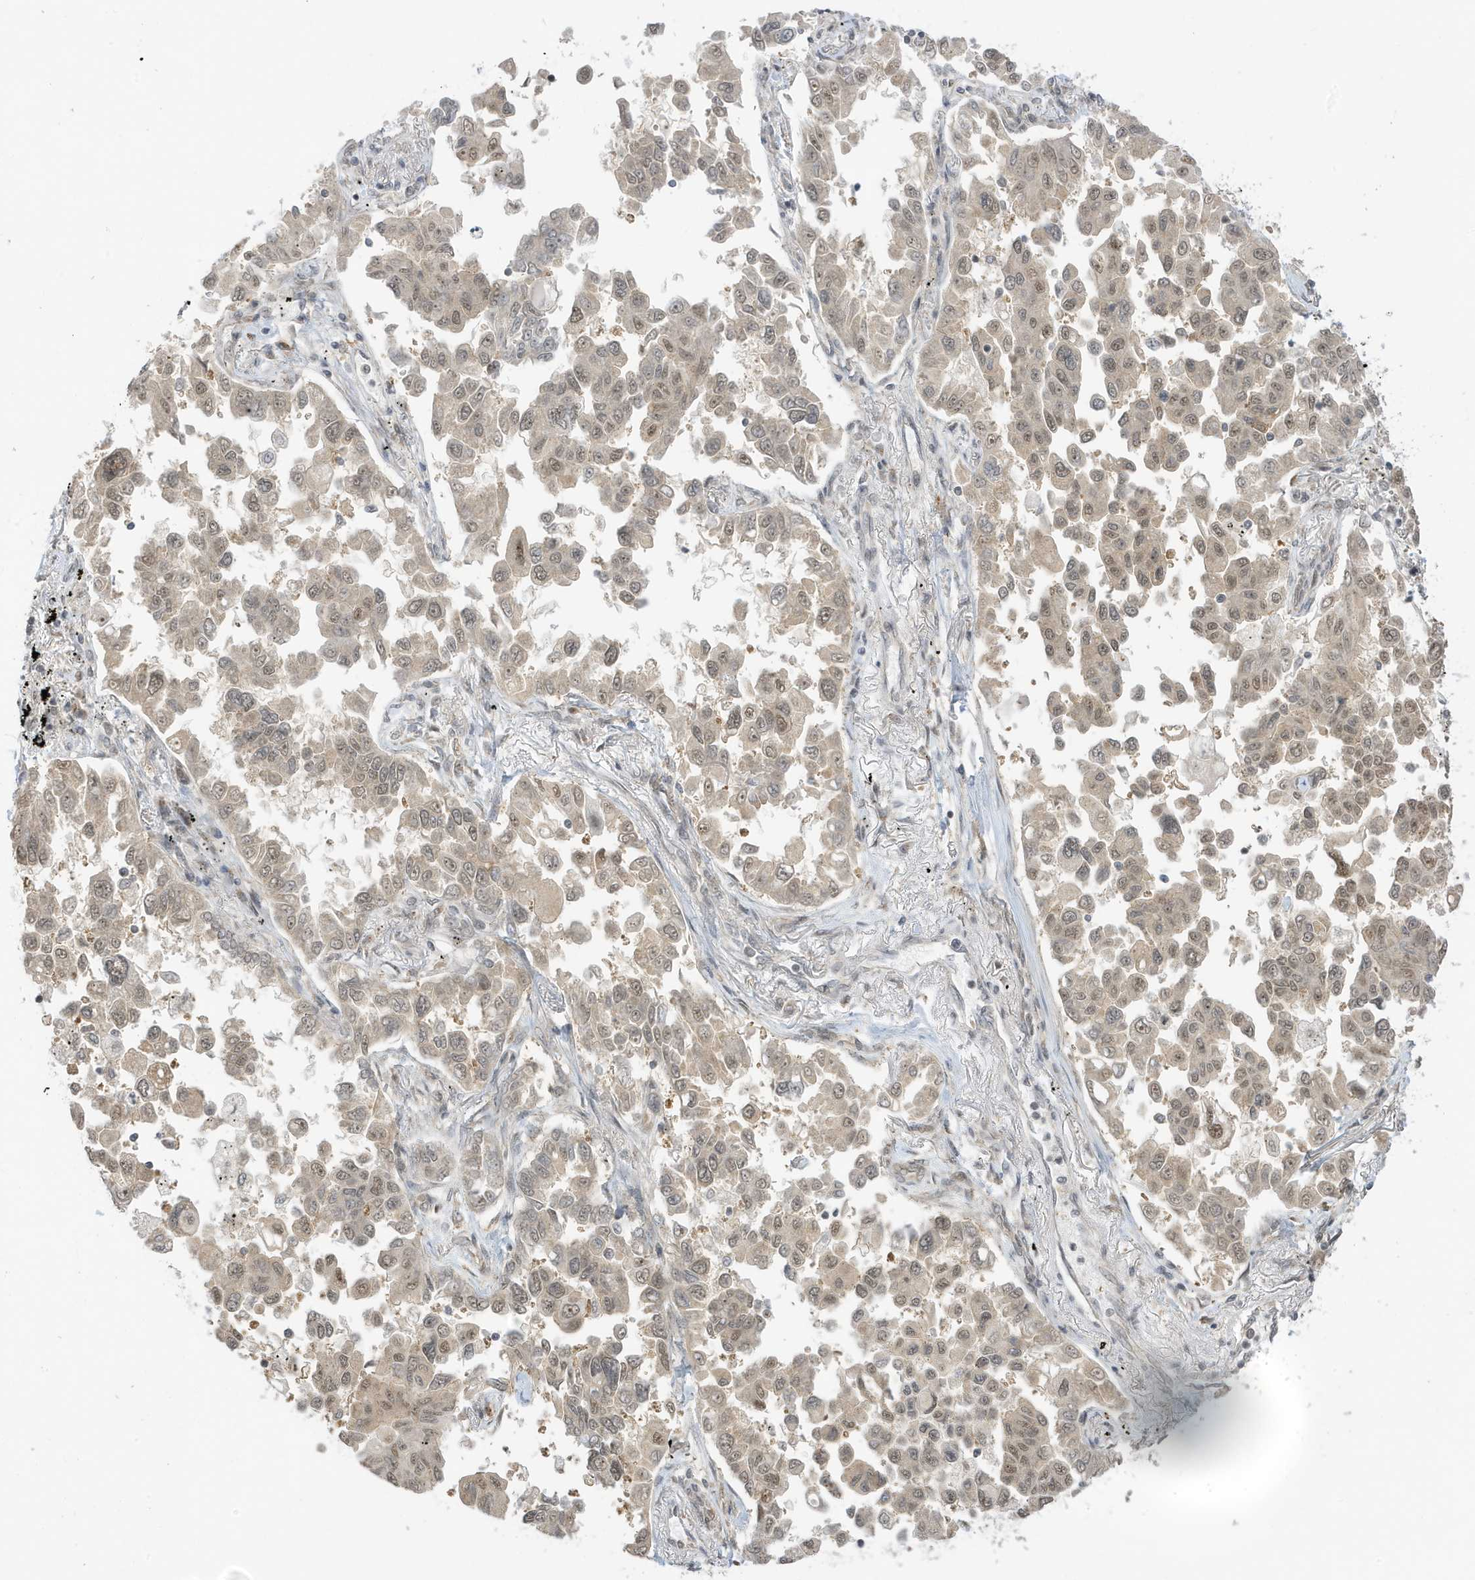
{"staining": {"intensity": "moderate", "quantity": ">75%", "location": "cytoplasmic/membranous,nuclear"}, "tissue": "lung cancer", "cell_type": "Tumor cells", "image_type": "cancer", "snomed": [{"axis": "morphology", "description": "Adenocarcinoma, NOS"}, {"axis": "topography", "description": "Lung"}], "caption": "Tumor cells display medium levels of moderate cytoplasmic/membranous and nuclear staining in approximately >75% of cells in adenocarcinoma (lung).", "gene": "TAB3", "patient": {"sex": "female", "age": 67}}